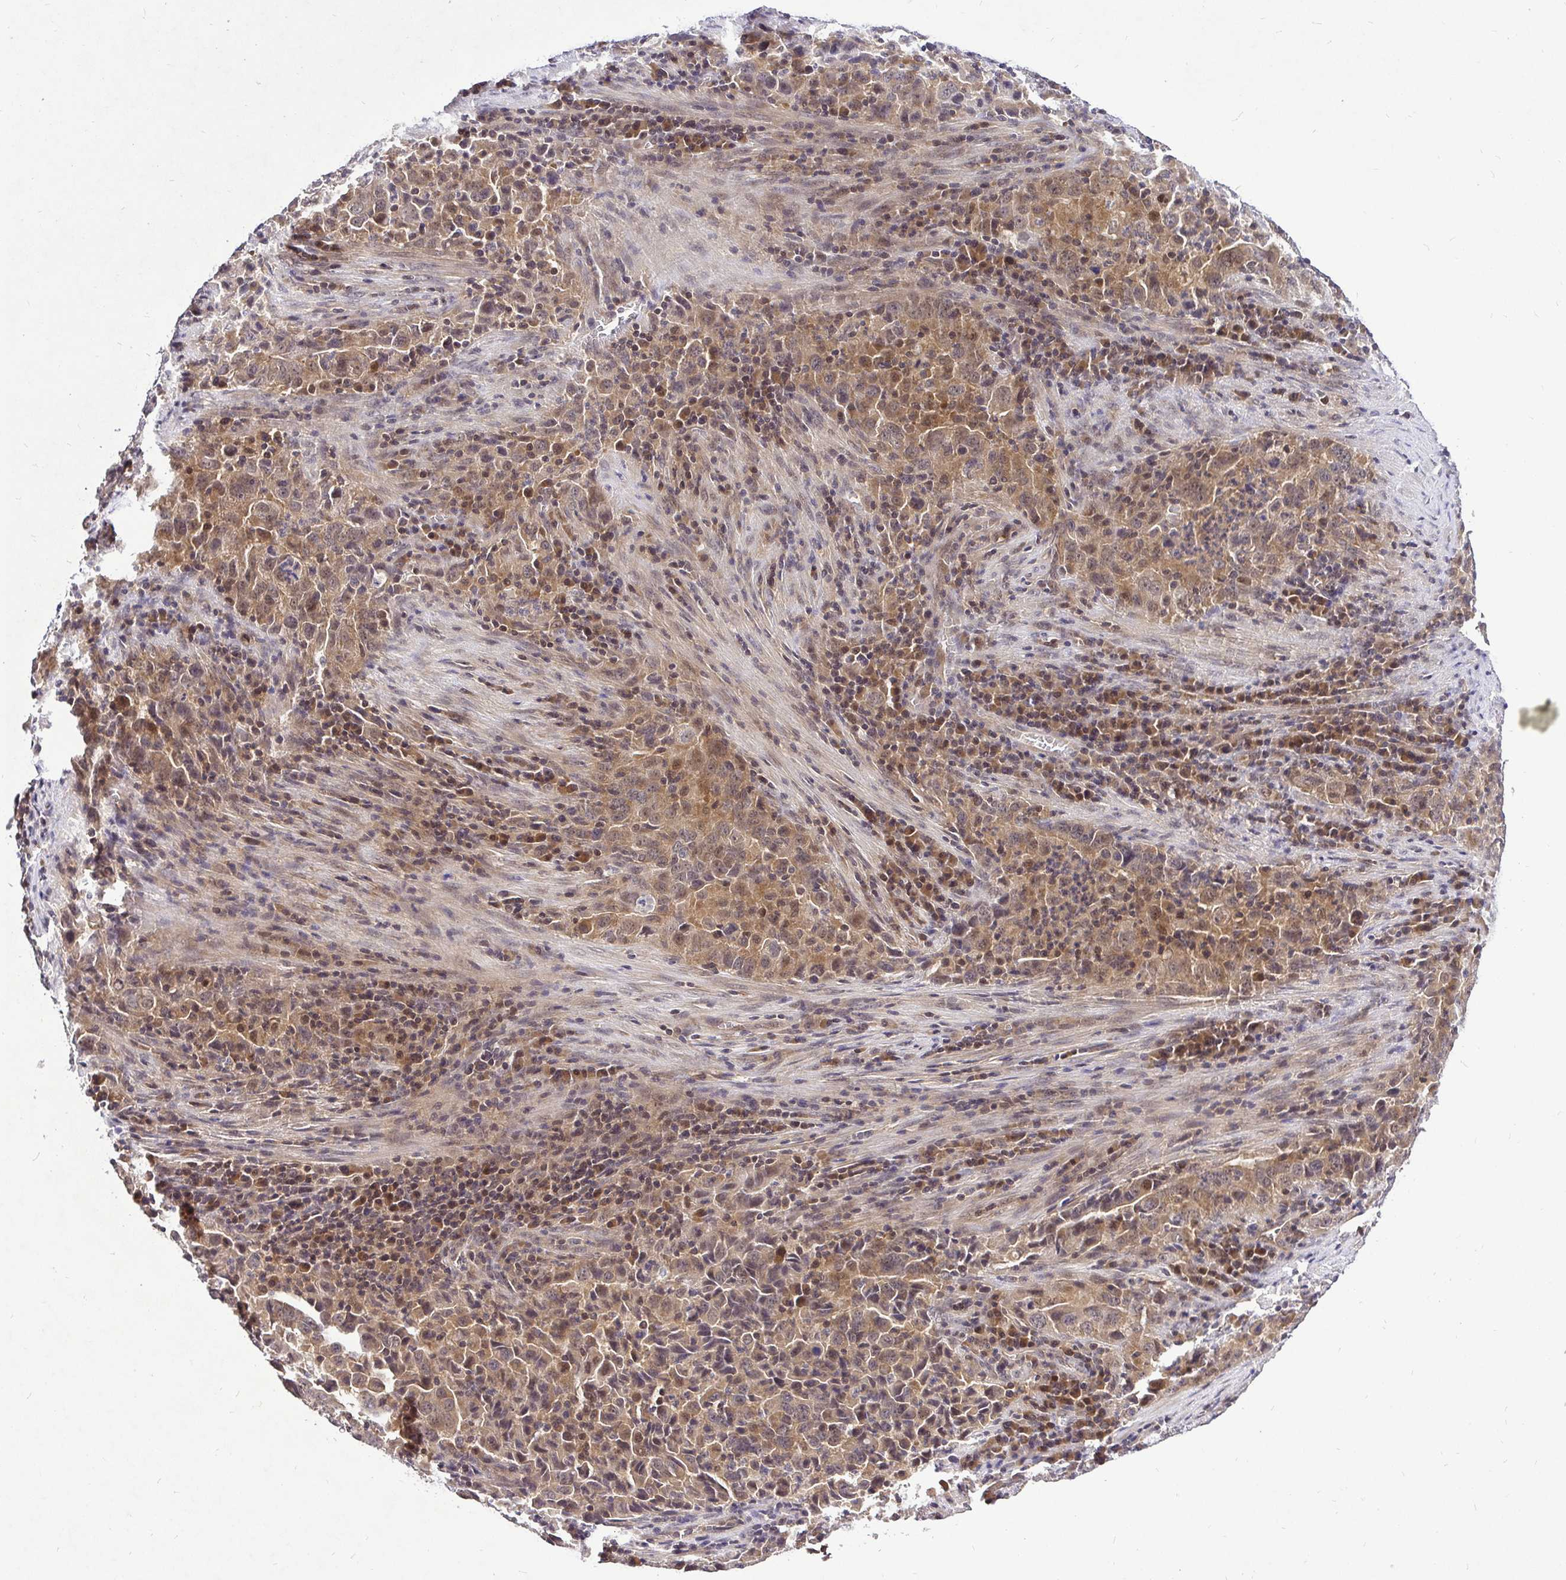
{"staining": {"intensity": "moderate", "quantity": ">75%", "location": "cytoplasmic/membranous,nuclear"}, "tissue": "lung cancer", "cell_type": "Tumor cells", "image_type": "cancer", "snomed": [{"axis": "morphology", "description": "Adenocarcinoma, NOS"}, {"axis": "topography", "description": "Lung"}], "caption": "IHC staining of lung cancer (adenocarcinoma), which reveals medium levels of moderate cytoplasmic/membranous and nuclear expression in approximately >75% of tumor cells indicating moderate cytoplasmic/membranous and nuclear protein staining. The staining was performed using DAB (3,3'-diaminobenzidine) (brown) for protein detection and nuclei were counterstained in hematoxylin (blue).", "gene": "UBE2M", "patient": {"sex": "male", "age": 67}}